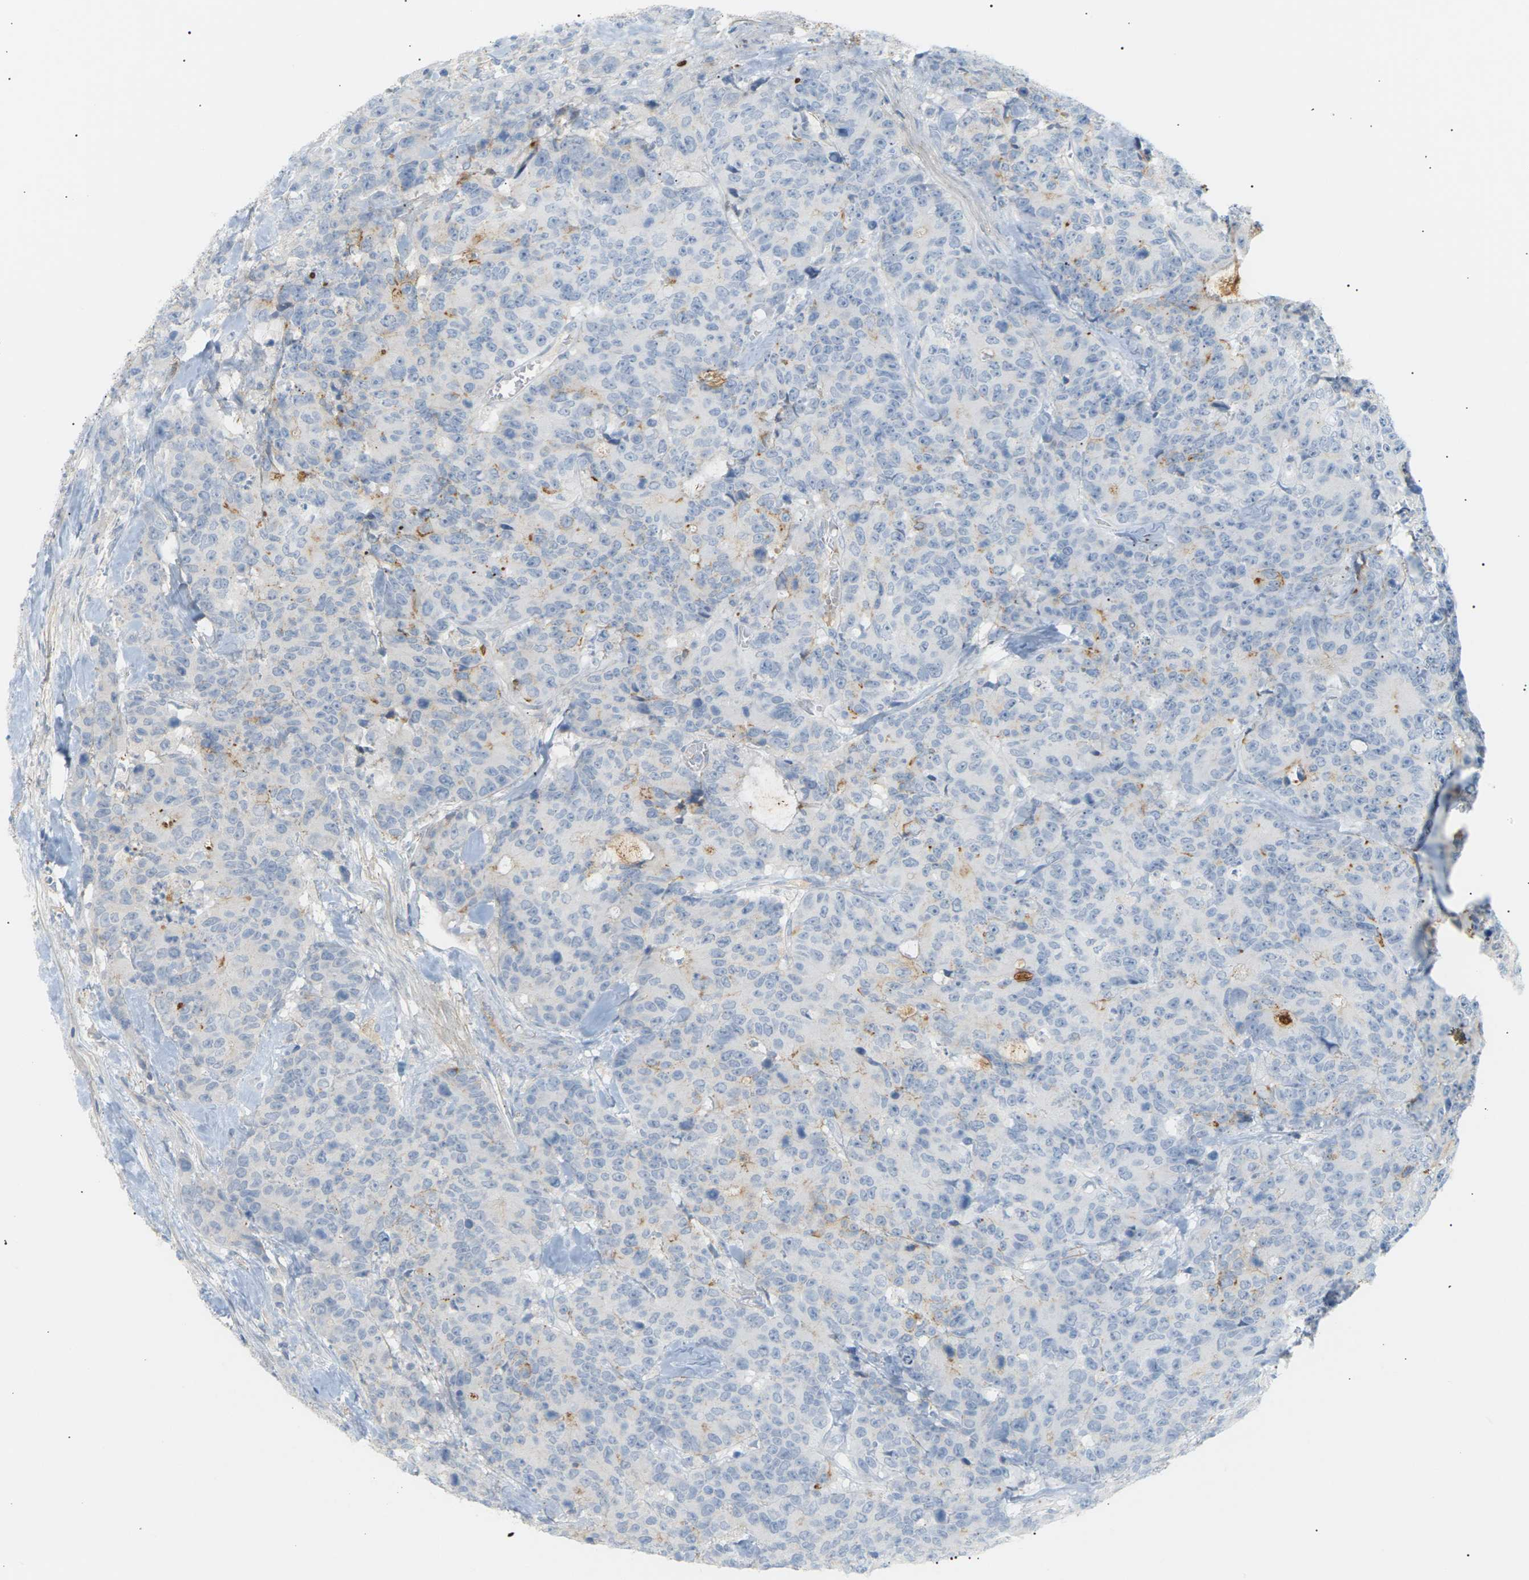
{"staining": {"intensity": "weak", "quantity": "<25%", "location": "cytoplasmic/membranous"}, "tissue": "colorectal cancer", "cell_type": "Tumor cells", "image_type": "cancer", "snomed": [{"axis": "morphology", "description": "Adenocarcinoma, NOS"}, {"axis": "topography", "description": "Colon"}], "caption": "This is an IHC photomicrograph of colorectal cancer. There is no positivity in tumor cells.", "gene": "CLU", "patient": {"sex": "female", "age": 86}}